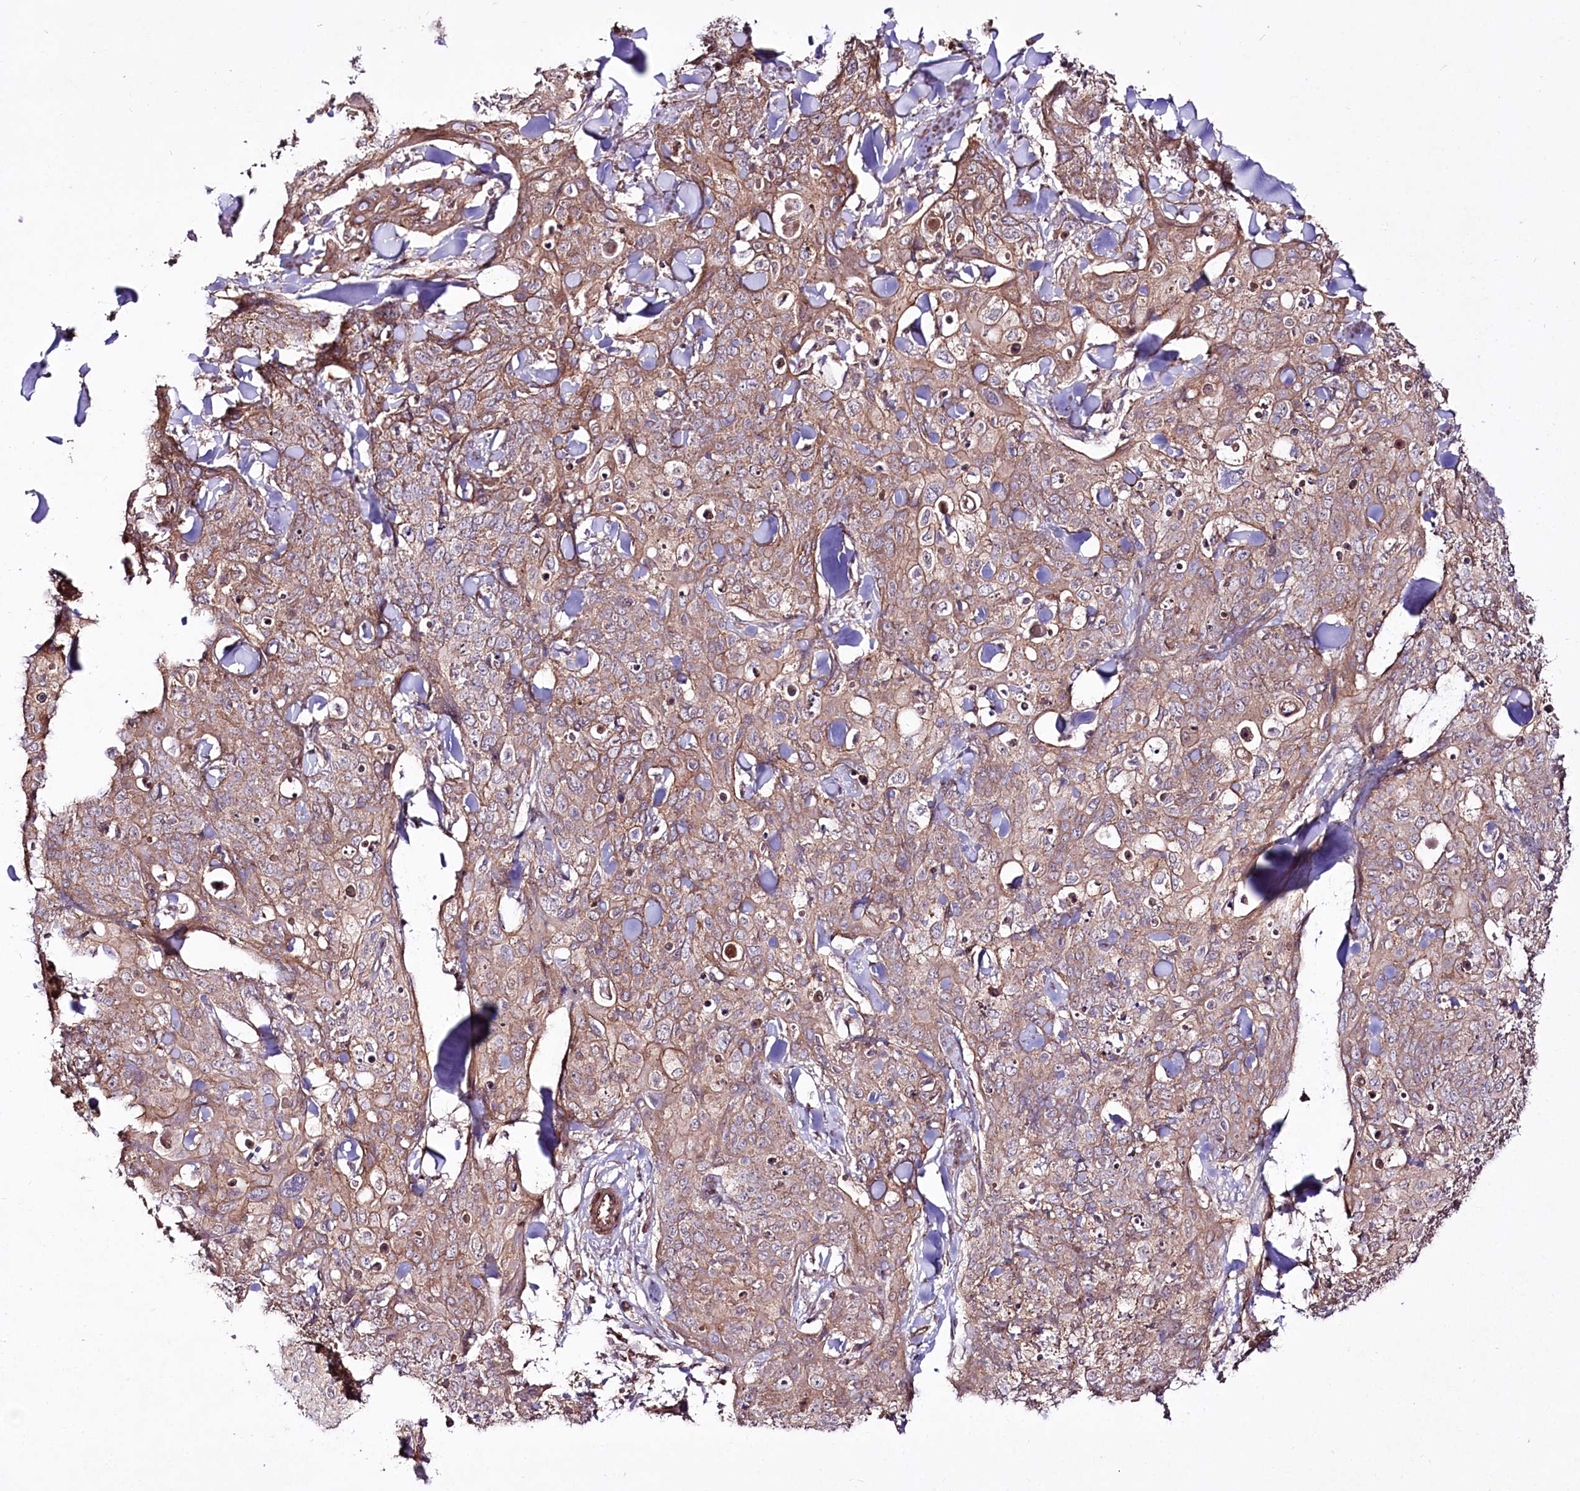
{"staining": {"intensity": "moderate", "quantity": ">75%", "location": "cytoplasmic/membranous"}, "tissue": "skin cancer", "cell_type": "Tumor cells", "image_type": "cancer", "snomed": [{"axis": "morphology", "description": "Squamous cell carcinoma, NOS"}, {"axis": "topography", "description": "Skin"}, {"axis": "topography", "description": "Vulva"}], "caption": "Skin cancer (squamous cell carcinoma) tissue demonstrates moderate cytoplasmic/membranous positivity in approximately >75% of tumor cells, visualized by immunohistochemistry.", "gene": "REXO2", "patient": {"sex": "female", "age": 85}}